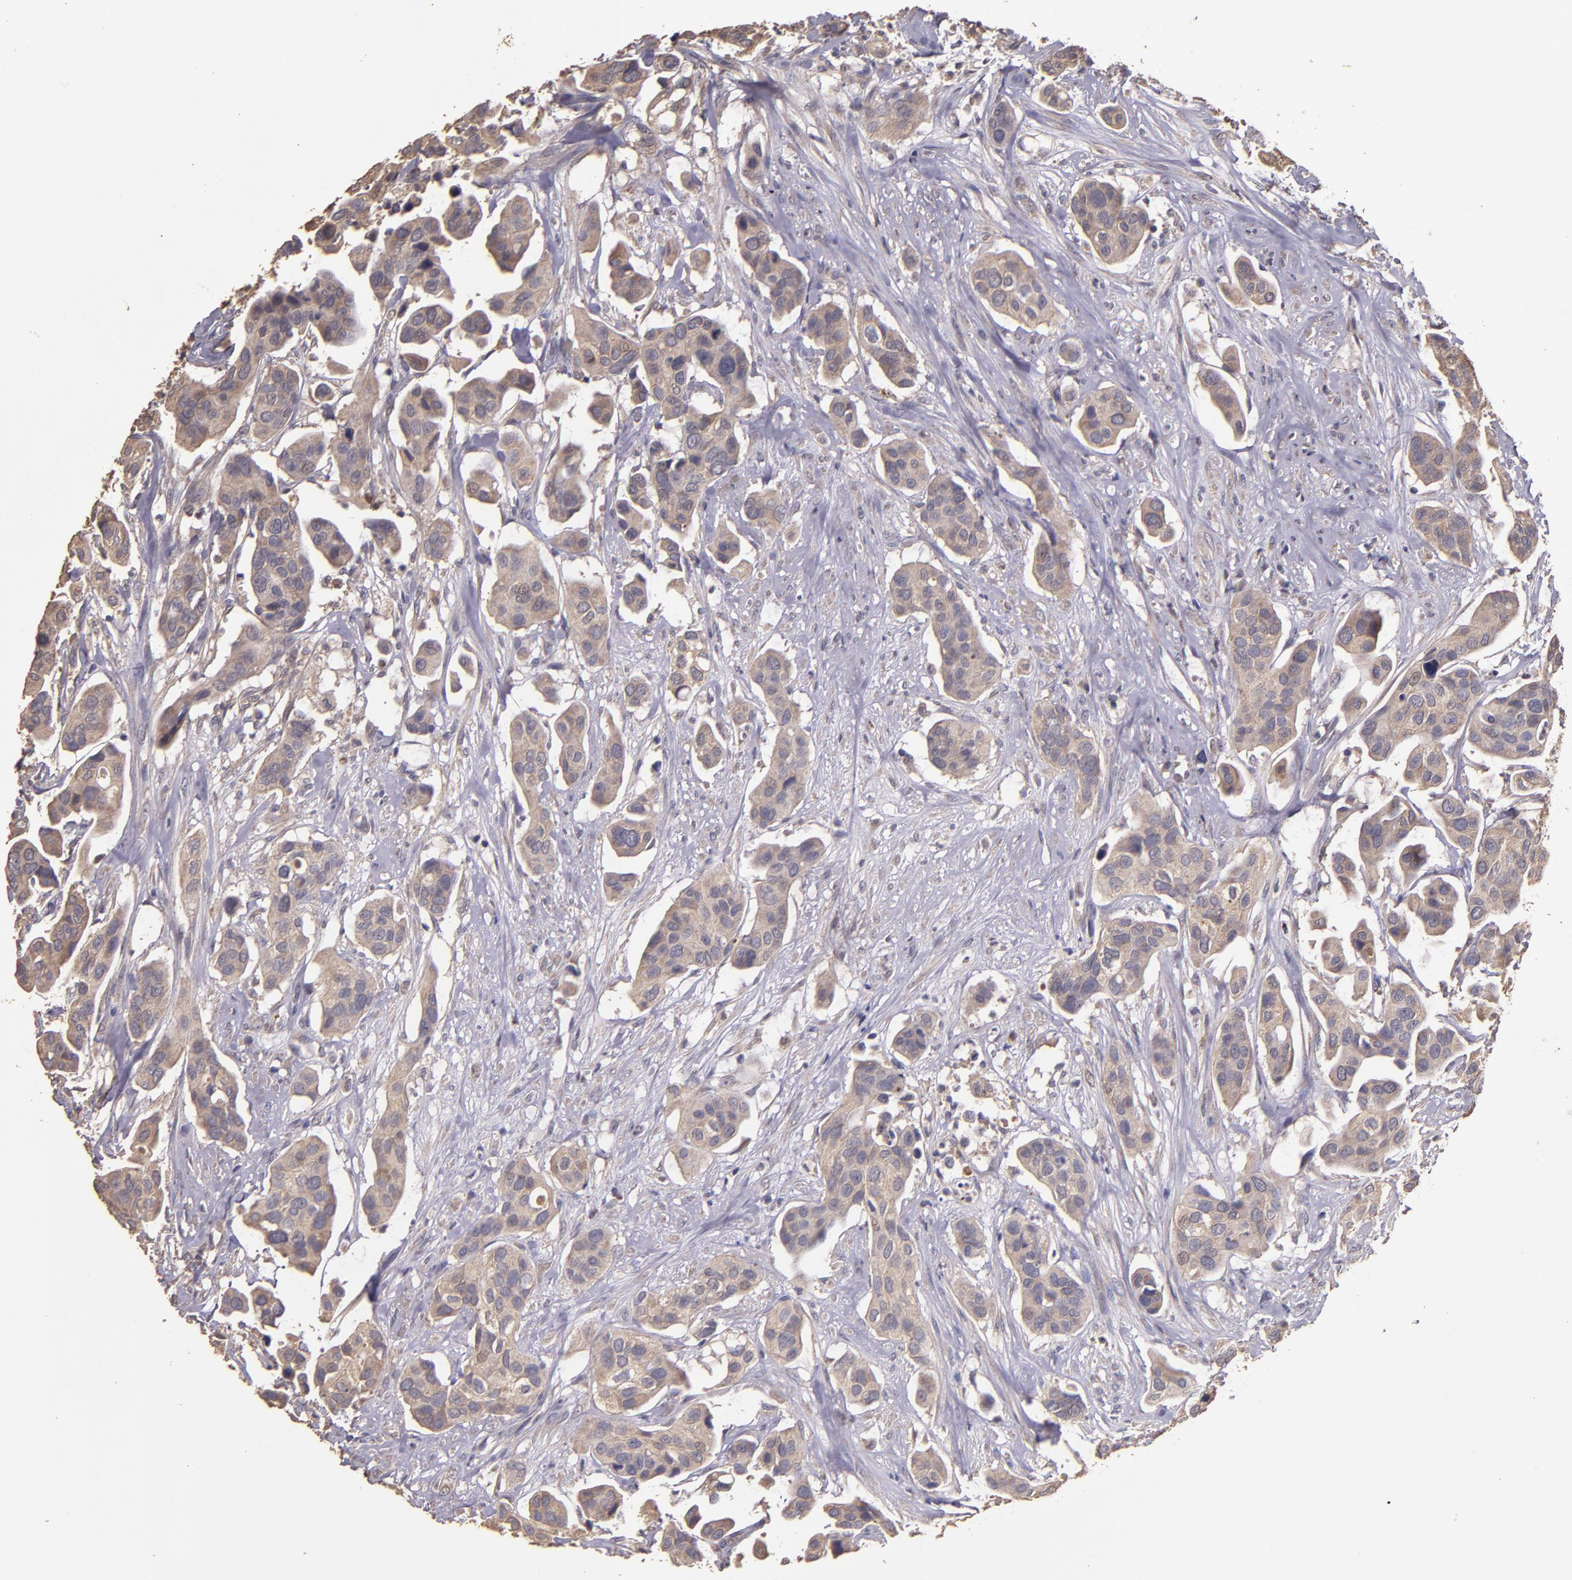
{"staining": {"intensity": "weak", "quantity": ">75%", "location": "cytoplasmic/membranous"}, "tissue": "urothelial cancer", "cell_type": "Tumor cells", "image_type": "cancer", "snomed": [{"axis": "morphology", "description": "Adenocarcinoma, NOS"}, {"axis": "topography", "description": "Urinary bladder"}], "caption": "The photomicrograph reveals immunohistochemical staining of adenocarcinoma. There is weak cytoplasmic/membranous expression is present in about >75% of tumor cells.", "gene": "HECTD1", "patient": {"sex": "male", "age": 61}}